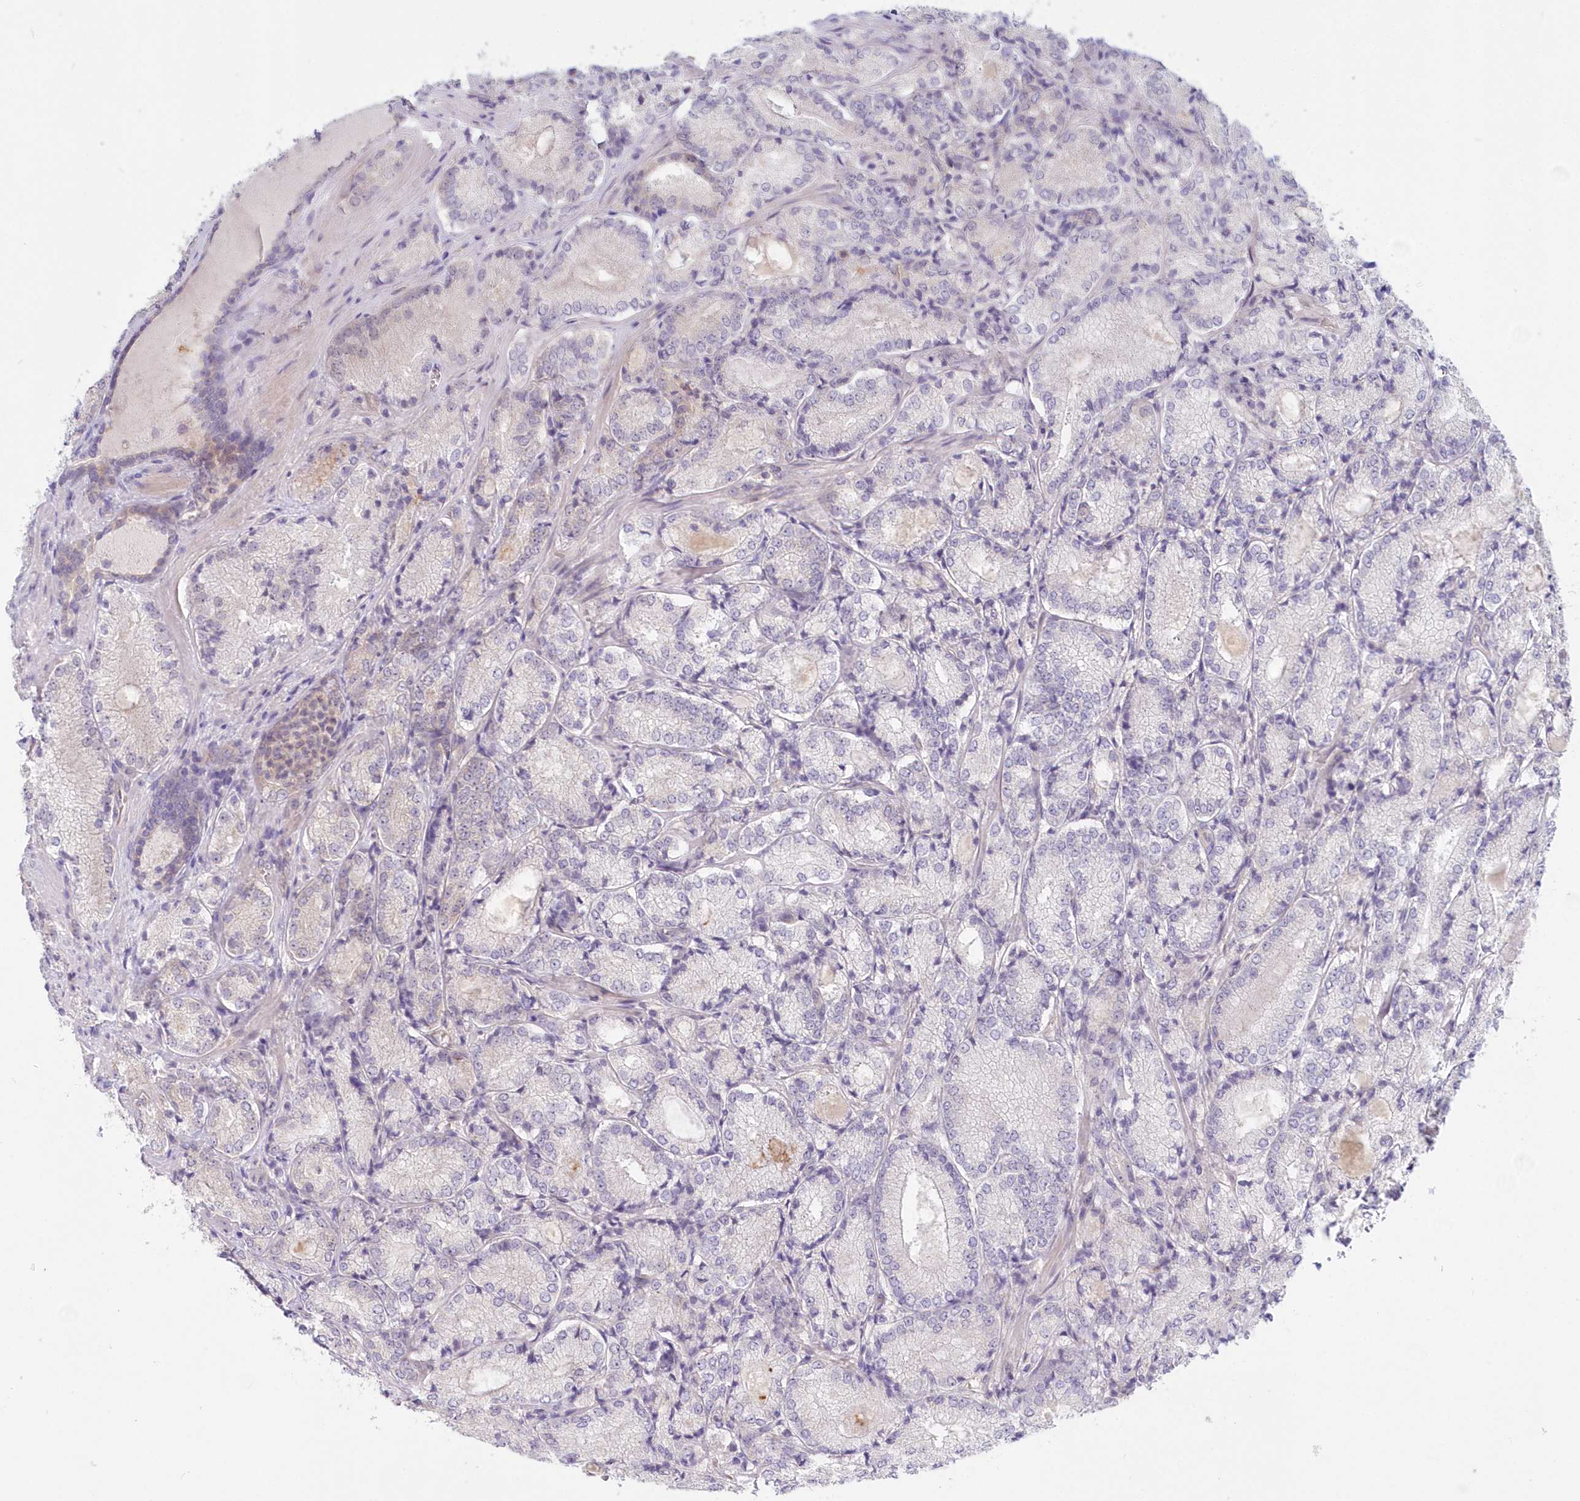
{"staining": {"intensity": "negative", "quantity": "none", "location": "none"}, "tissue": "prostate cancer", "cell_type": "Tumor cells", "image_type": "cancer", "snomed": [{"axis": "morphology", "description": "Adenocarcinoma, Low grade"}, {"axis": "topography", "description": "Prostate"}], "caption": "Photomicrograph shows no significant protein positivity in tumor cells of prostate cancer (adenocarcinoma (low-grade)).", "gene": "KATNA1", "patient": {"sex": "male", "age": 74}}